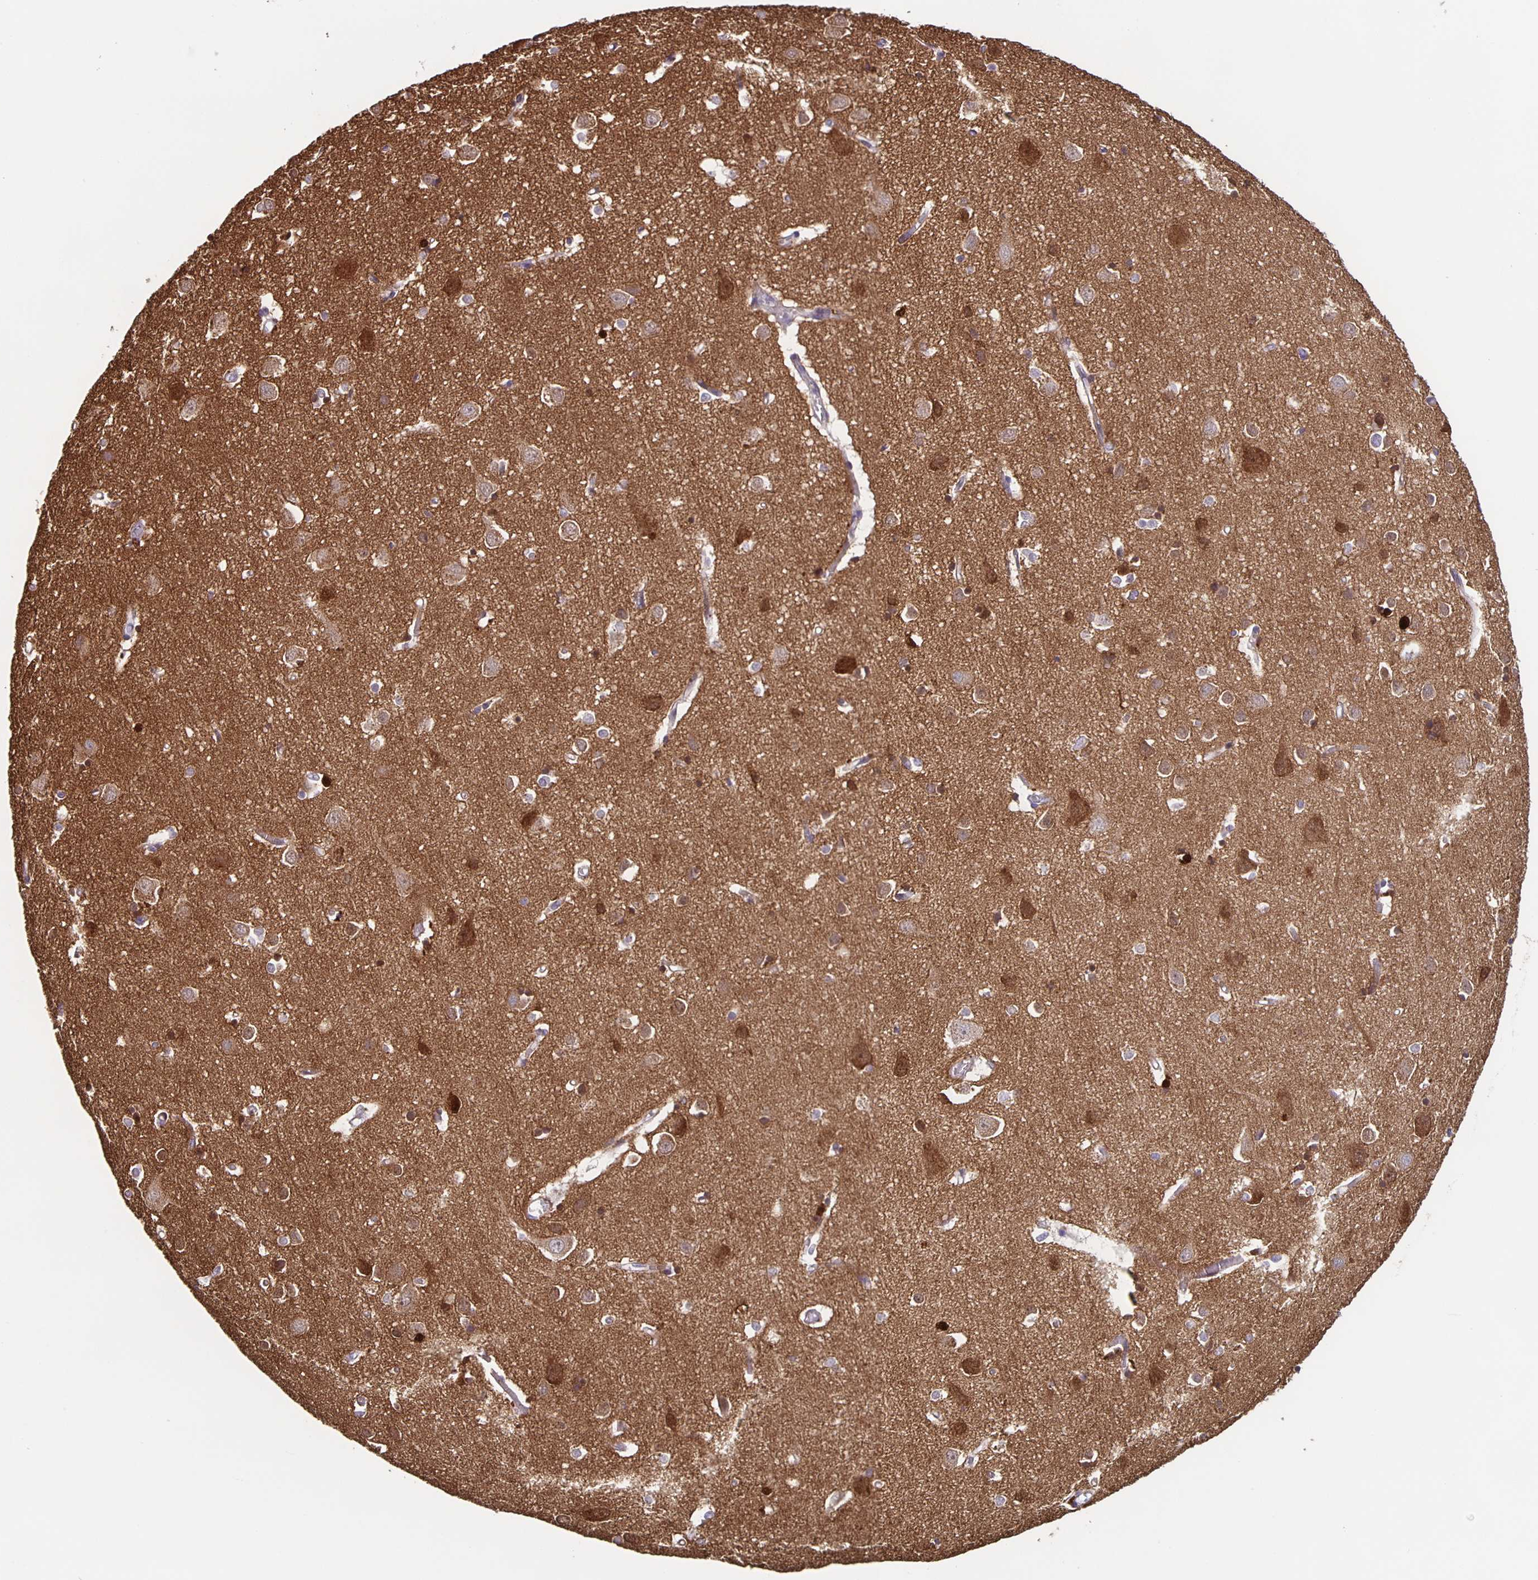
{"staining": {"intensity": "moderate", "quantity": "<25%", "location": "cytoplasmic/membranous"}, "tissue": "cerebral cortex", "cell_type": "Endothelial cells", "image_type": "normal", "snomed": [{"axis": "morphology", "description": "Normal tissue, NOS"}, {"axis": "topography", "description": "Cerebral cortex"}], "caption": "This micrograph exhibits IHC staining of unremarkable human cerebral cortex, with low moderate cytoplasmic/membranous positivity in about <25% of endothelial cells.", "gene": "TPPP", "patient": {"sex": "male", "age": 70}}